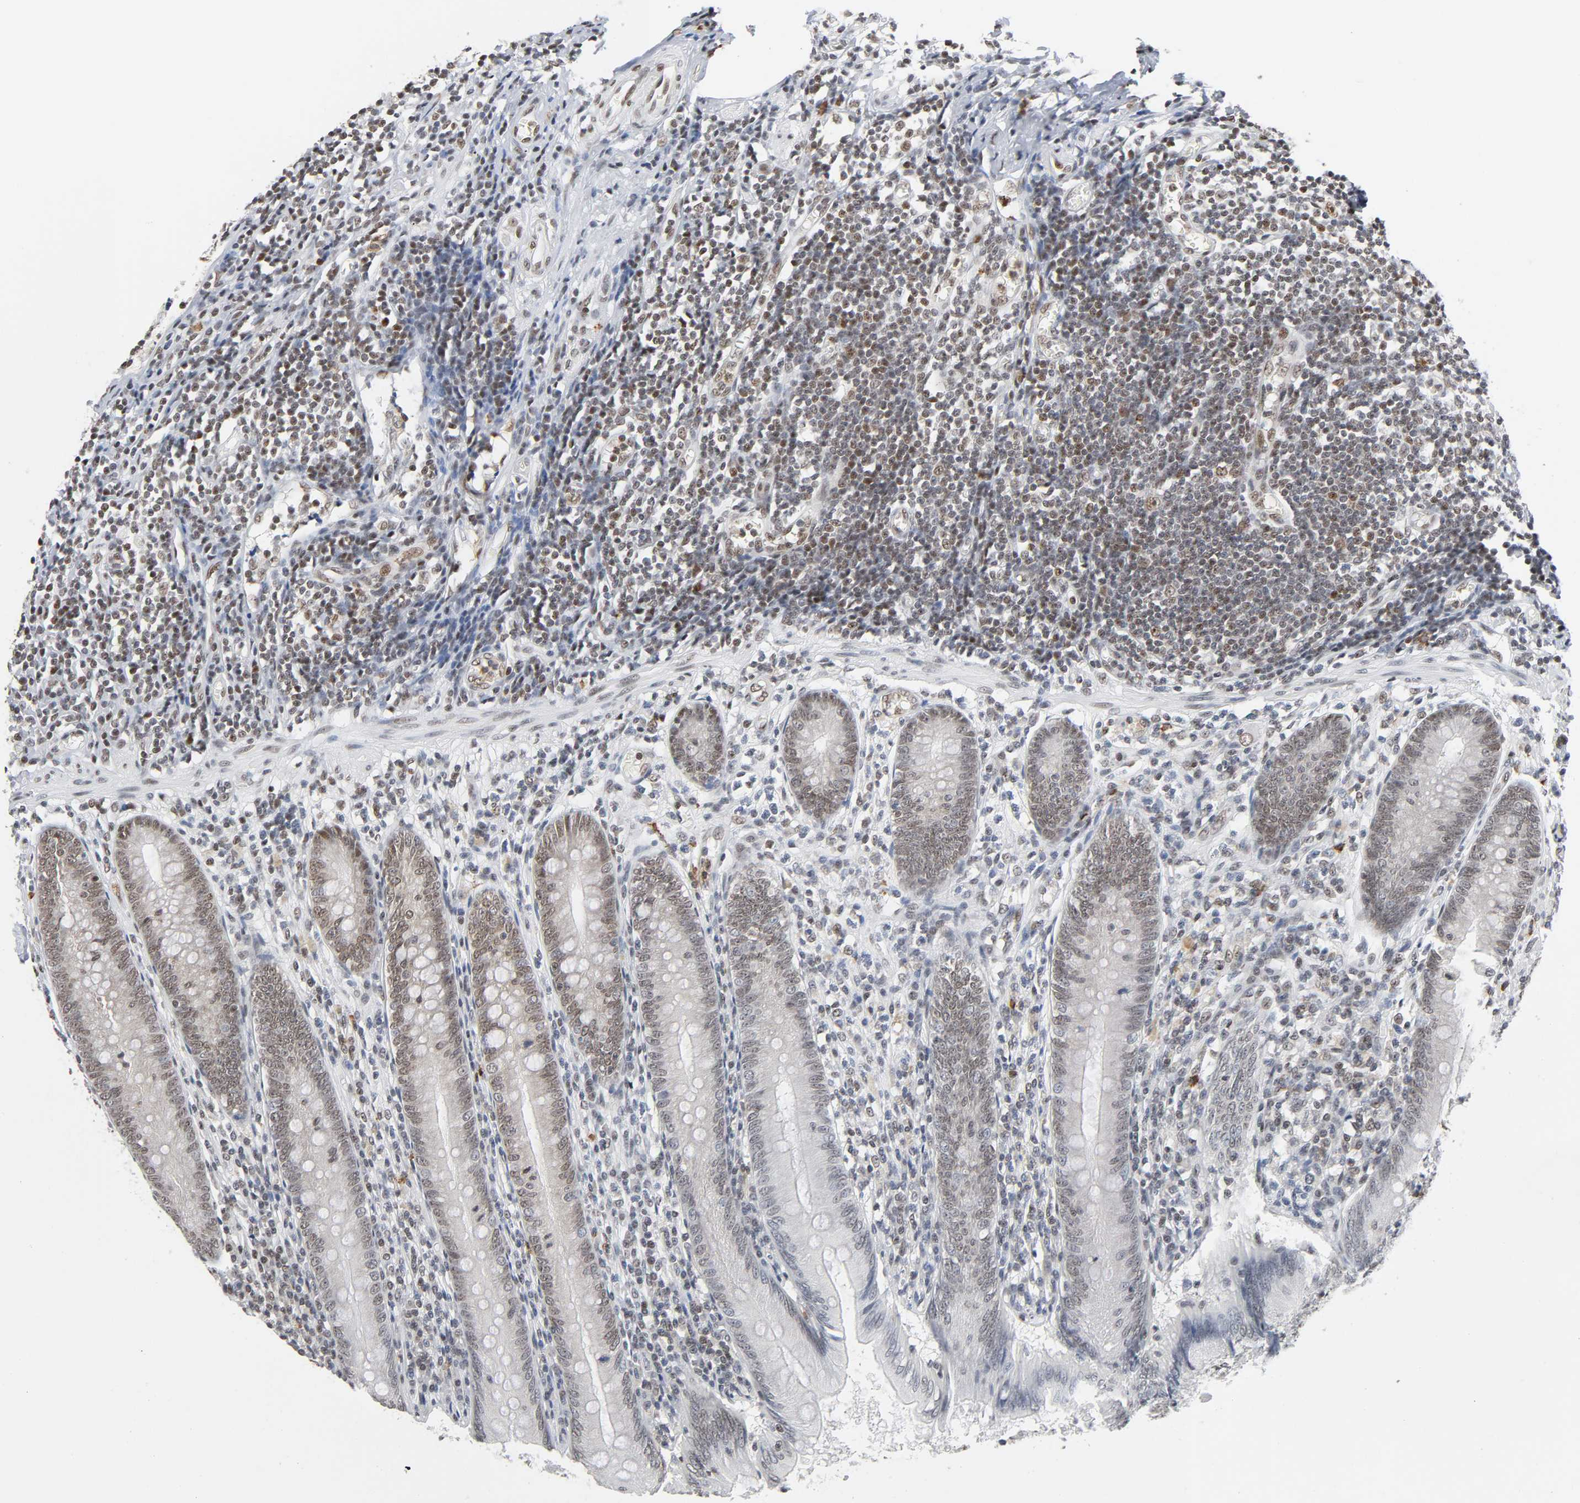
{"staining": {"intensity": "weak", "quantity": ">75%", "location": "nuclear"}, "tissue": "appendix", "cell_type": "Glandular cells", "image_type": "normal", "snomed": [{"axis": "morphology", "description": "Normal tissue, NOS"}, {"axis": "morphology", "description": "Inflammation, NOS"}, {"axis": "topography", "description": "Appendix"}], "caption": "The photomicrograph demonstrates immunohistochemical staining of benign appendix. There is weak nuclear staining is seen in about >75% of glandular cells.", "gene": "SUMO1", "patient": {"sex": "male", "age": 46}}